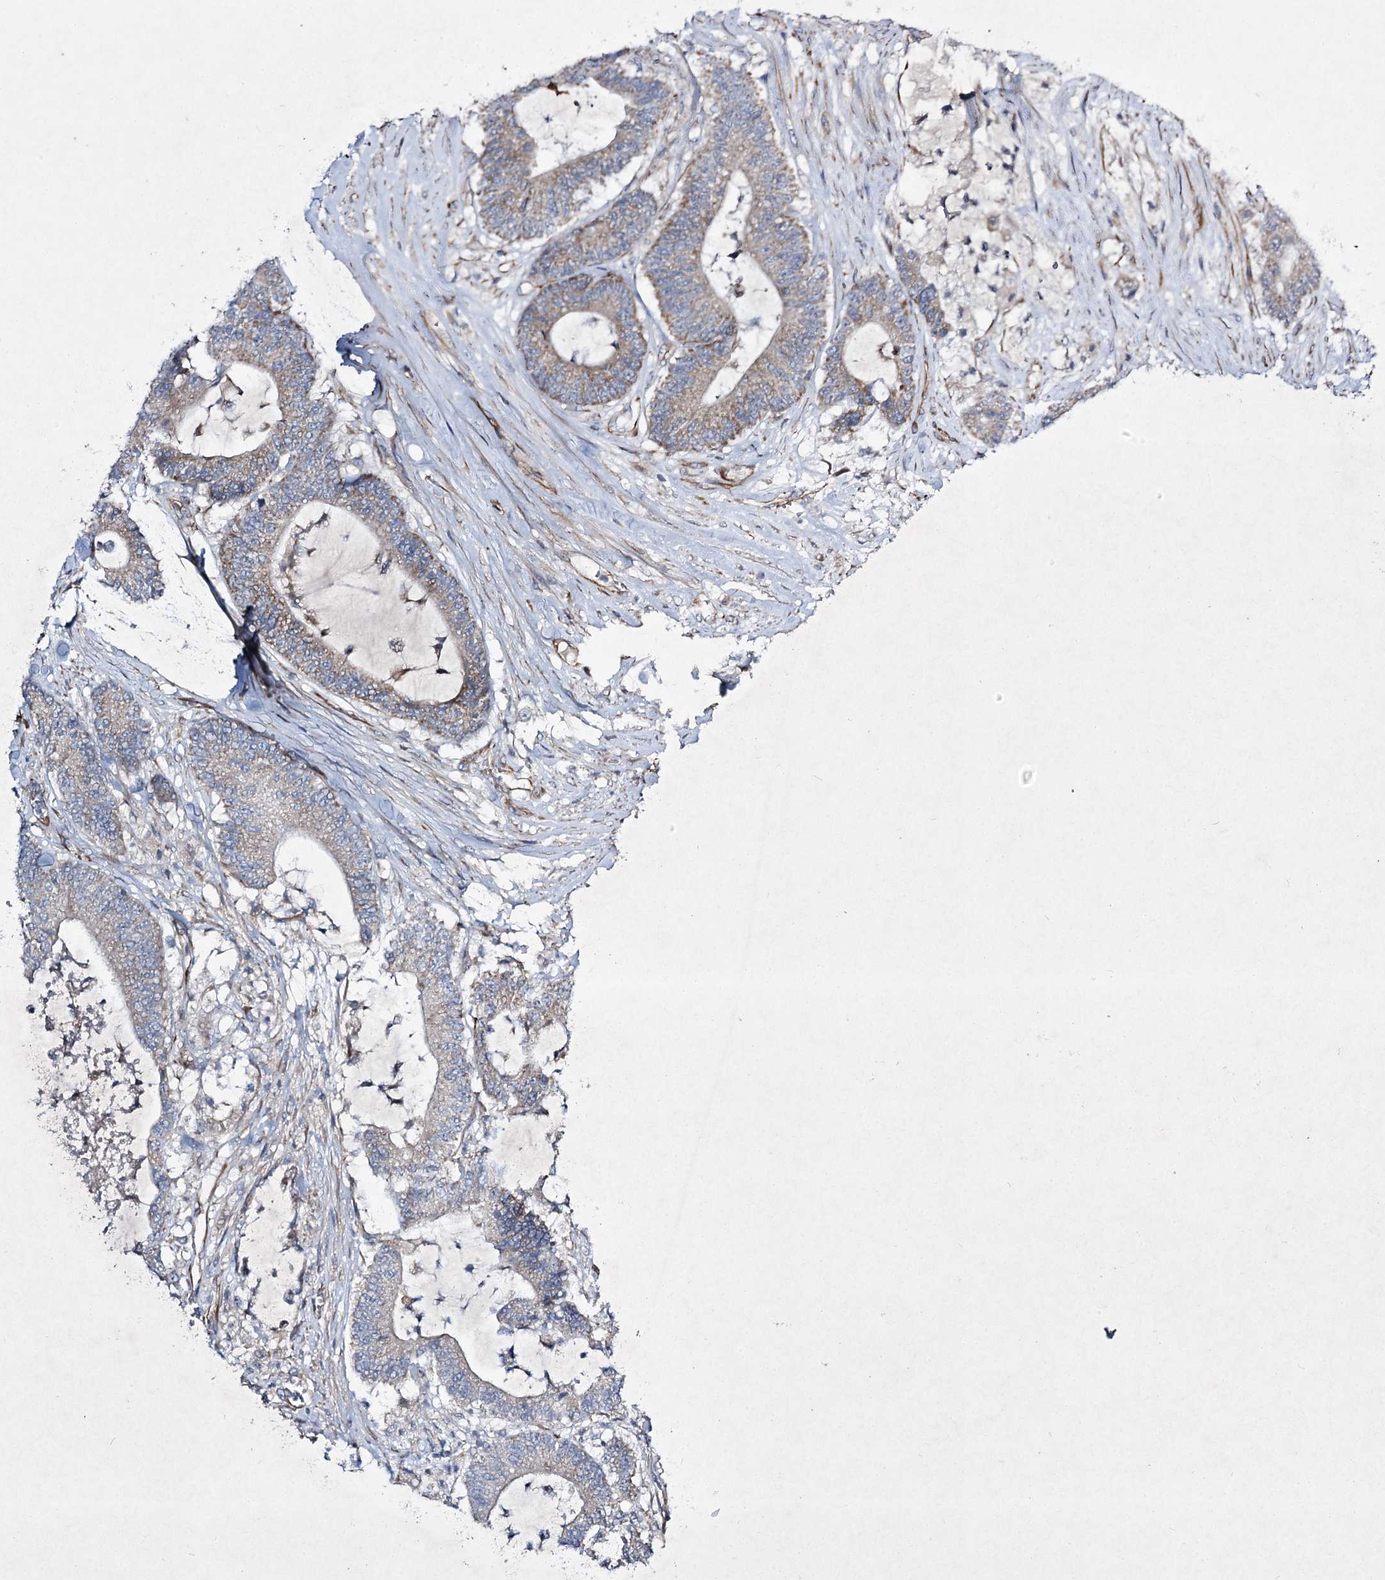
{"staining": {"intensity": "weak", "quantity": "25%-75%", "location": "cytoplasmic/membranous"}, "tissue": "colorectal cancer", "cell_type": "Tumor cells", "image_type": "cancer", "snomed": [{"axis": "morphology", "description": "Adenocarcinoma, NOS"}, {"axis": "topography", "description": "Colon"}], "caption": "Immunohistochemical staining of human colorectal cancer reveals low levels of weak cytoplasmic/membranous protein positivity in approximately 25%-75% of tumor cells.", "gene": "KIAA0825", "patient": {"sex": "female", "age": 84}}